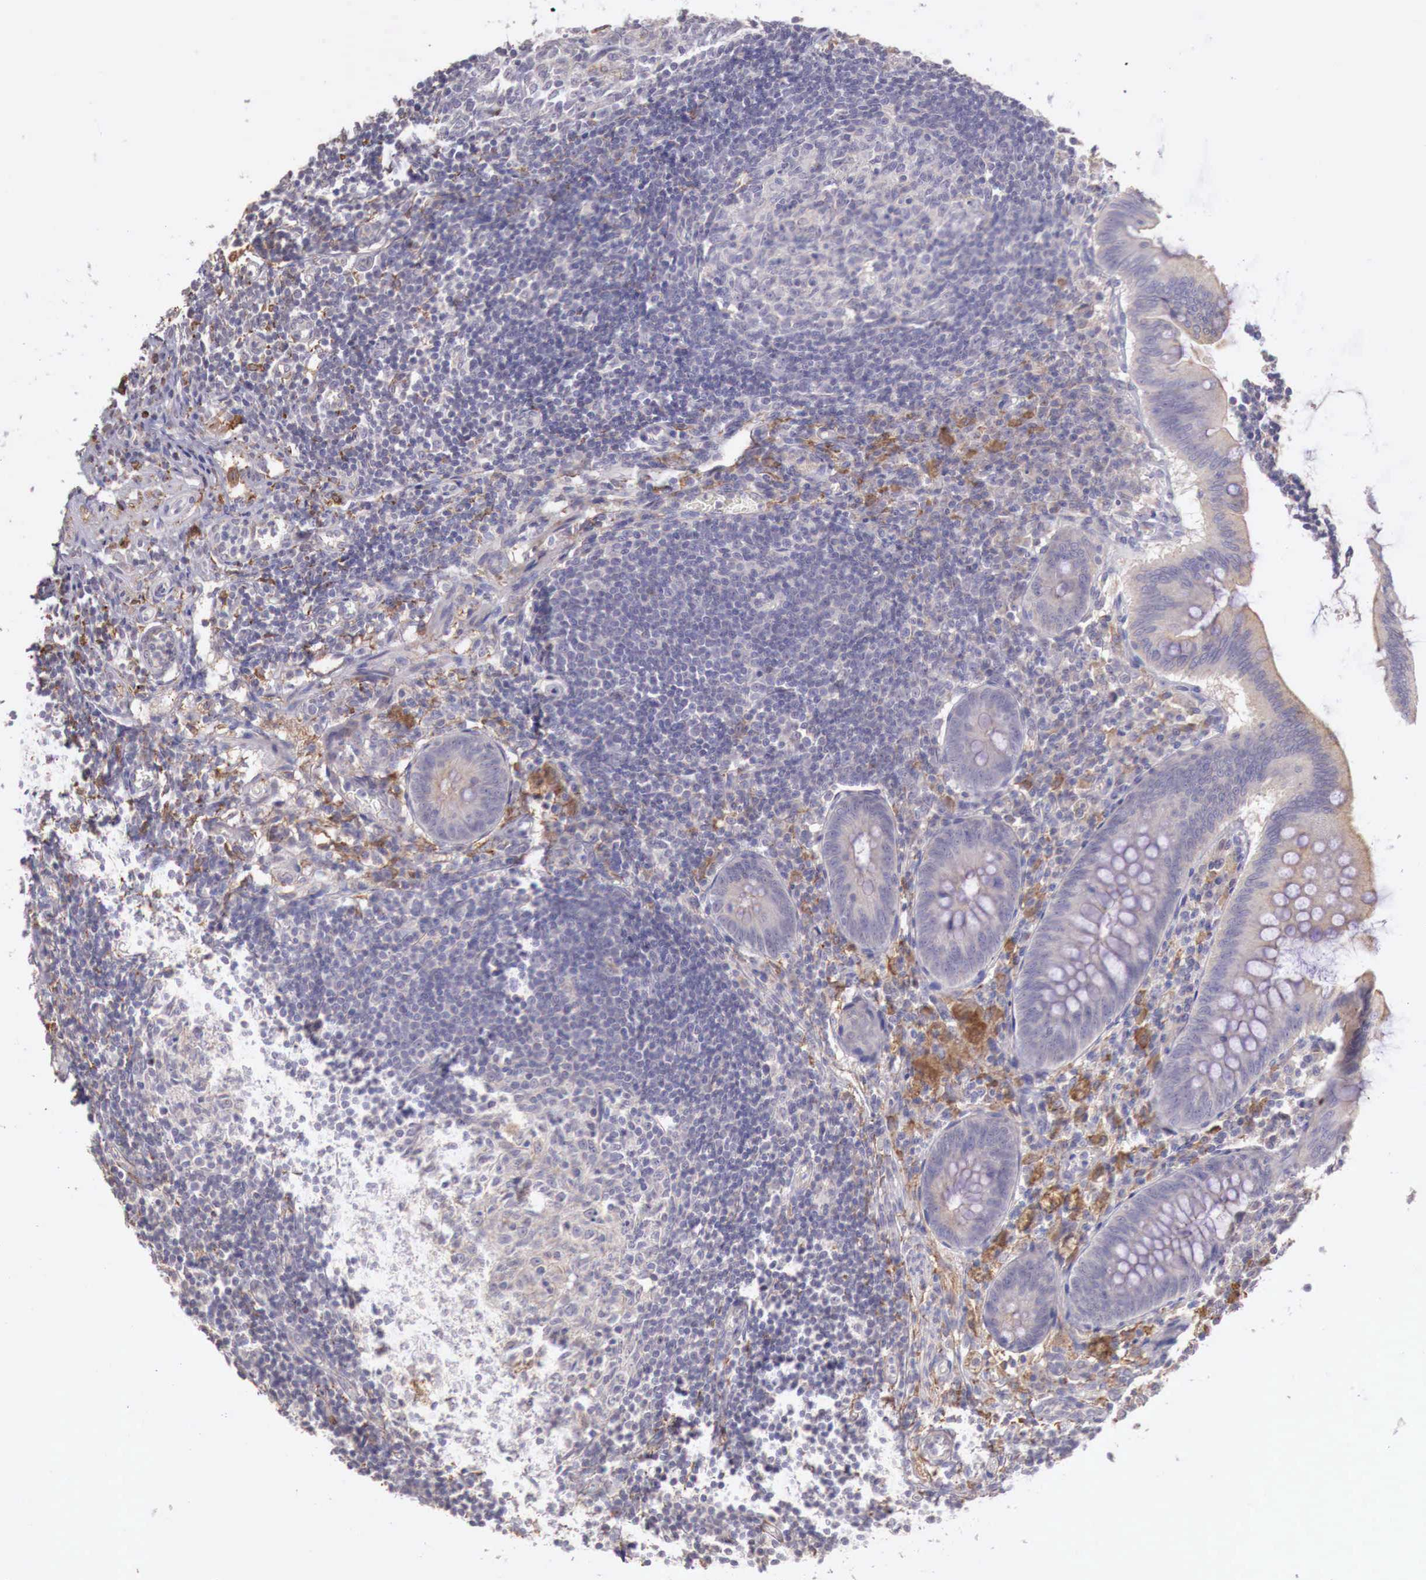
{"staining": {"intensity": "weak", "quantity": "25%-75%", "location": "cytoplasmic/membranous"}, "tissue": "appendix", "cell_type": "Glandular cells", "image_type": "normal", "snomed": [{"axis": "morphology", "description": "Normal tissue, NOS"}, {"axis": "topography", "description": "Appendix"}], "caption": "Glandular cells reveal weak cytoplasmic/membranous expression in about 25%-75% of cells in normal appendix. The staining is performed using DAB brown chromogen to label protein expression. The nuclei are counter-stained blue using hematoxylin.", "gene": "CHRDL1", "patient": {"sex": "female", "age": 34}}